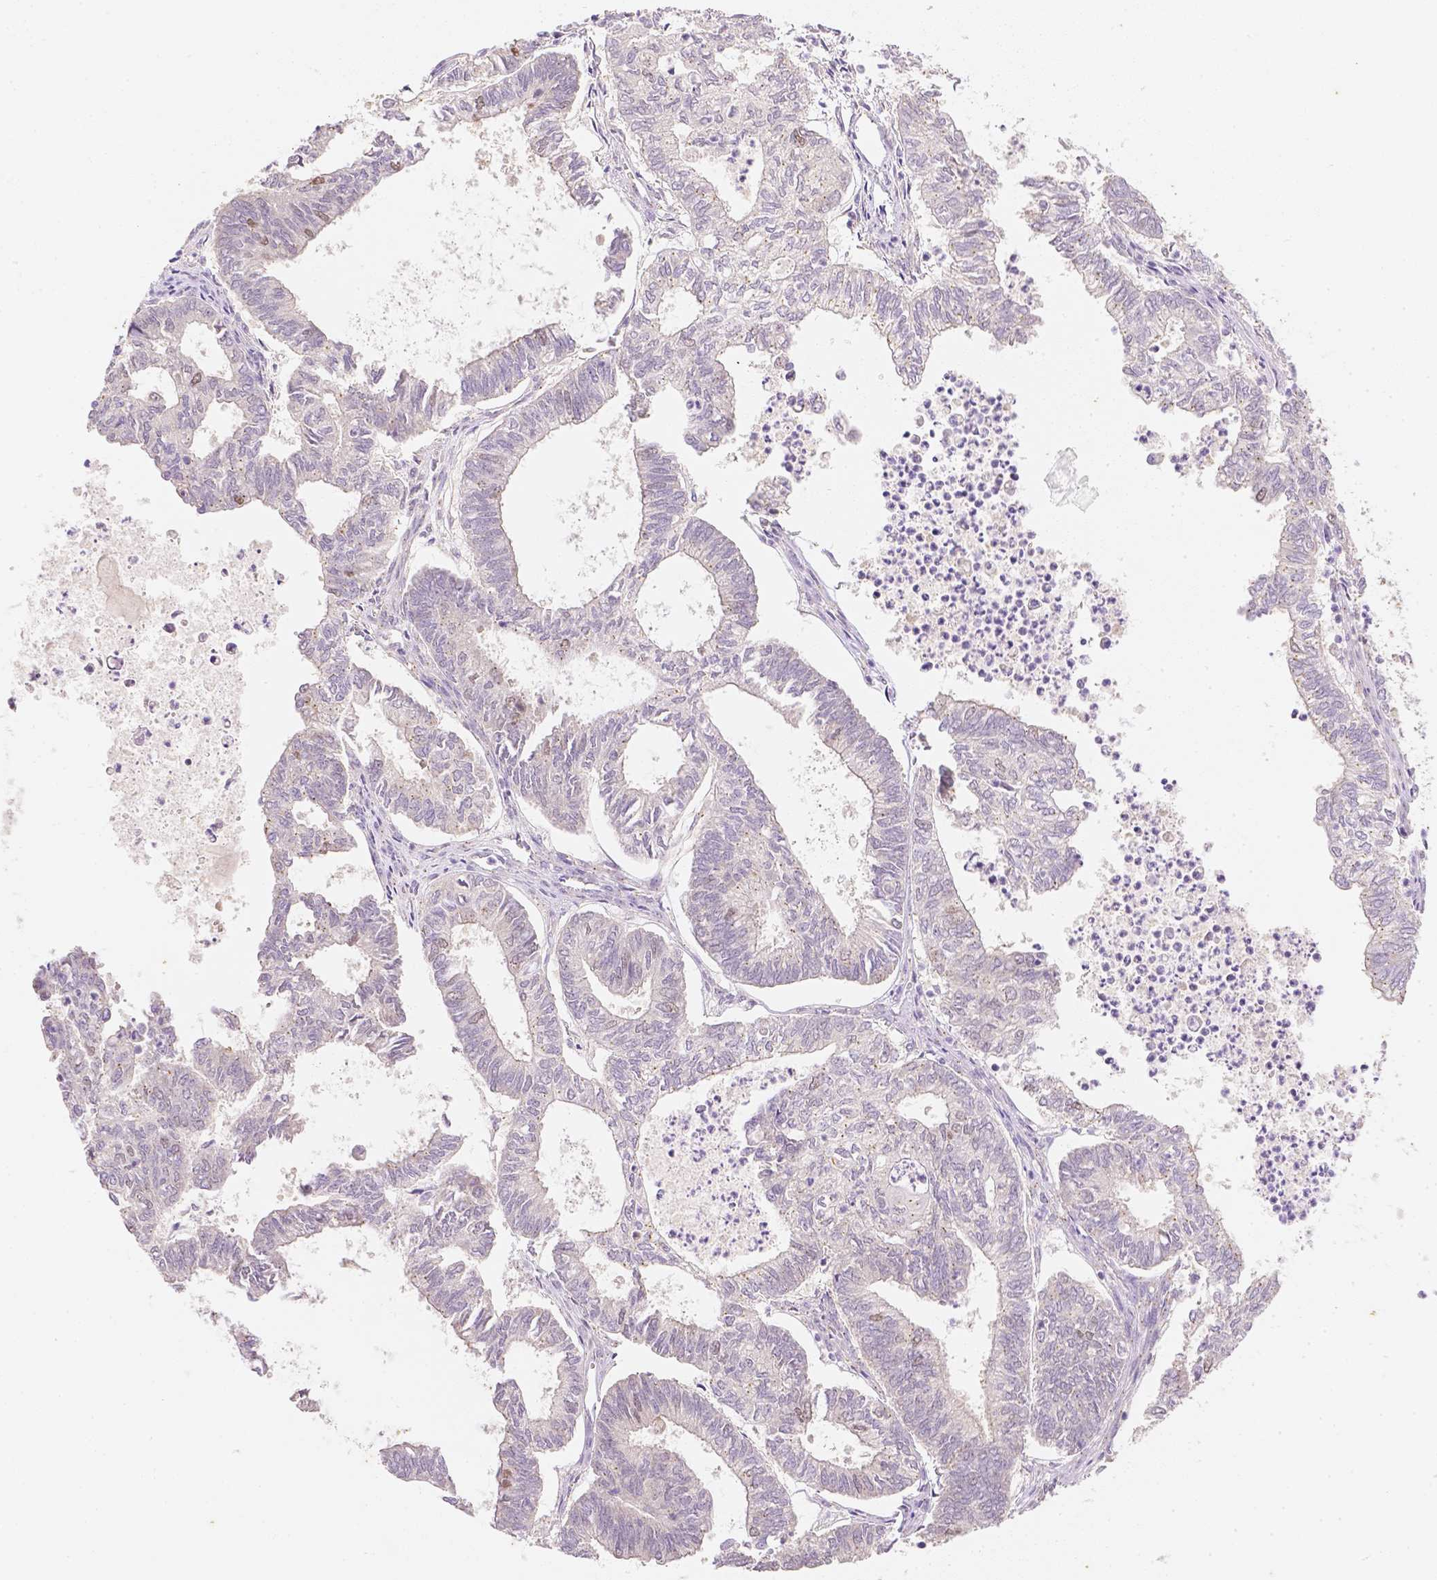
{"staining": {"intensity": "negative", "quantity": "none", "location": "none"}, "tissue": "ovarian cancer", "cell_type": "Tumor cells", "image_type": "cancer", "snomed": [{"axis": "morphology", "description": "Carcinoma, endometroid"}, {"axis": "topography", "description": "Ovary"}], "caption": "This is a image of IHC staining of ovarian cancer, which shows no expression in tumor cells.", "gene": "C10orf67", "patient": {"sex": "female", "age": 64}}